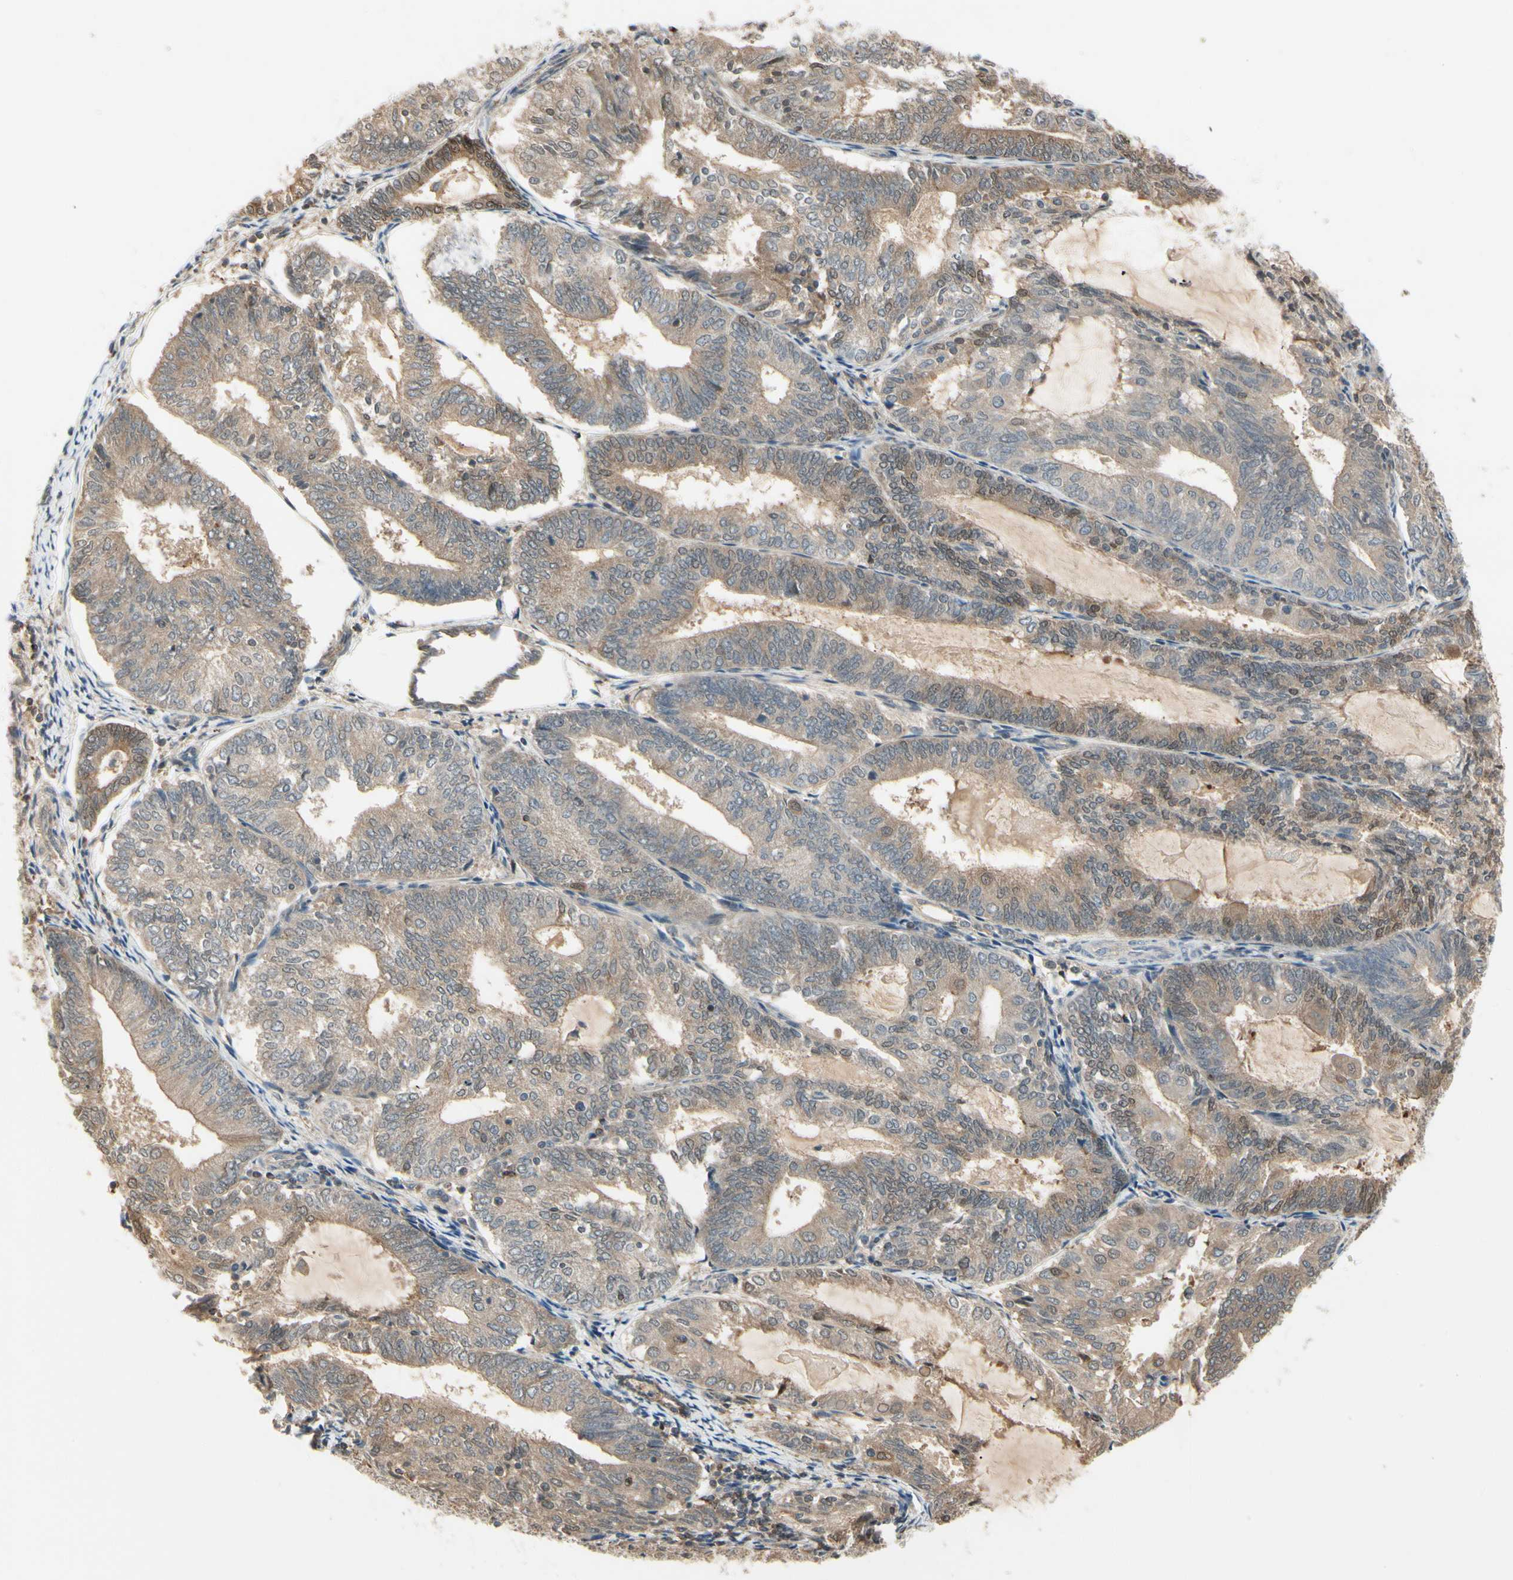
{"staining": {"intensity": "weak", "quantity": ">75%", "location": "cytoplasmic/membranous"}, "tissue": "endometrial cancer", "cell_type": "Tumor cells", "image_type": "cancer", "snomed": [{"axis": "morphology", "description": "Adenocarcinoma, NOS"}, {"axis": "topography", "description": "Endometrium"}], "caption": "IHC histopathology image of human endometrial cancer (adenocarcinoma) stained for a protein (brown), which displays low levels of weak cytoplasmic/membranous staining in approximately >75% of tumor cells.", "gene": "EVC", "patient": {"sex": "female", "age": 81}}